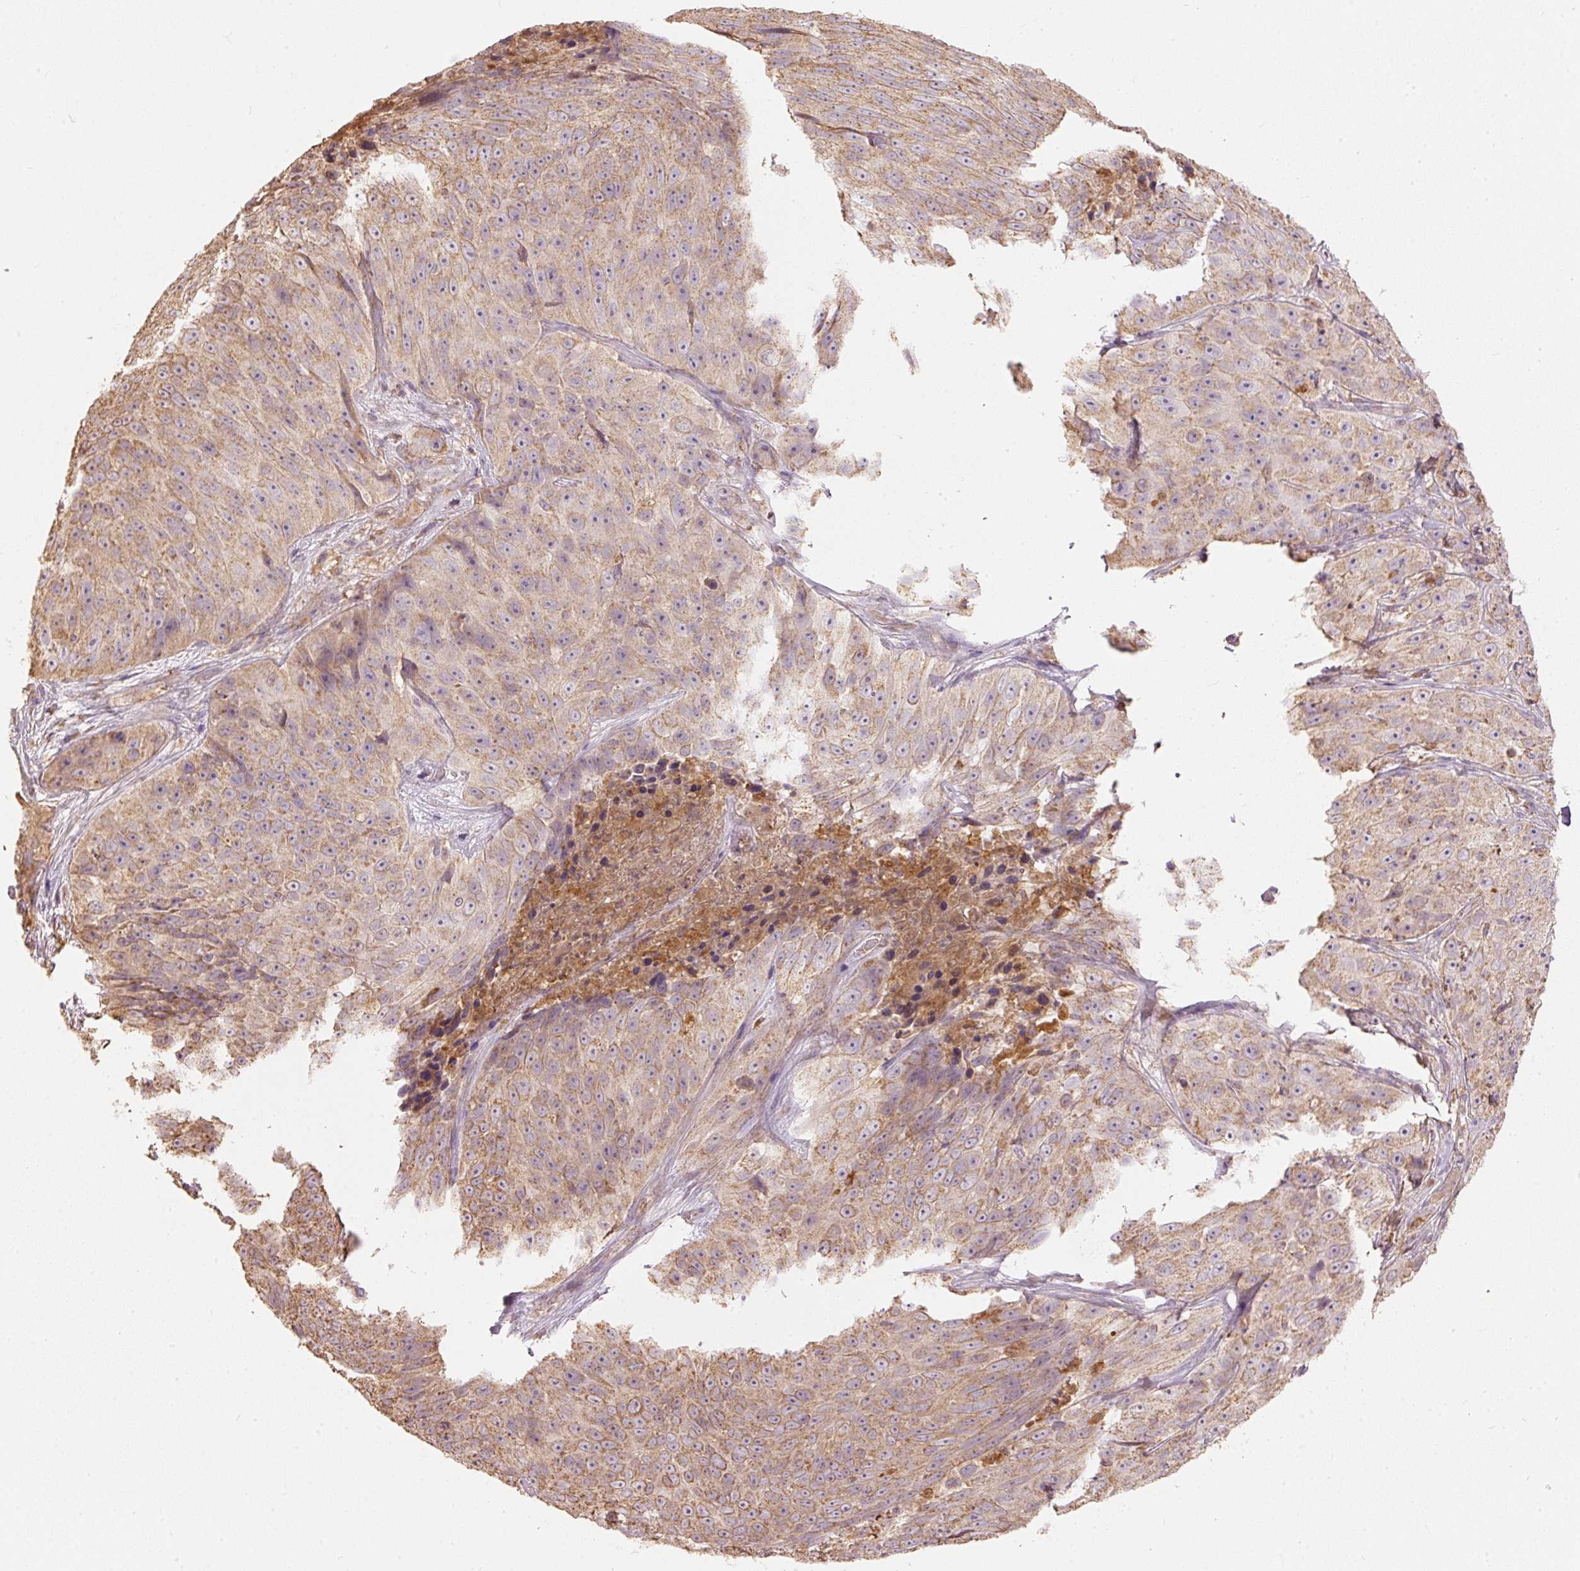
{"staining": {"intensity": "moderate", "quantity": "25%-75%", "location": "cytoplasmic/membranous"}, "tissue": "skin cancer", "cell_type": "Tumor cells", "image_type": "cancer", "snomed": [{"axis": "morphology", "description": "Squamous cell carcinoma, NOS"}, {"axis": "topography", "description": "Skin"}], "caption": "Immunohistochemistry (DAB) staining of squamous cell carcinoma (skin) demonstrates moderate cytoplasmic/membranous protein expression in about 25%-75% of tumor cells.", "gene": "PSENEN", "patient": {"sex": "female", "age": 87}}